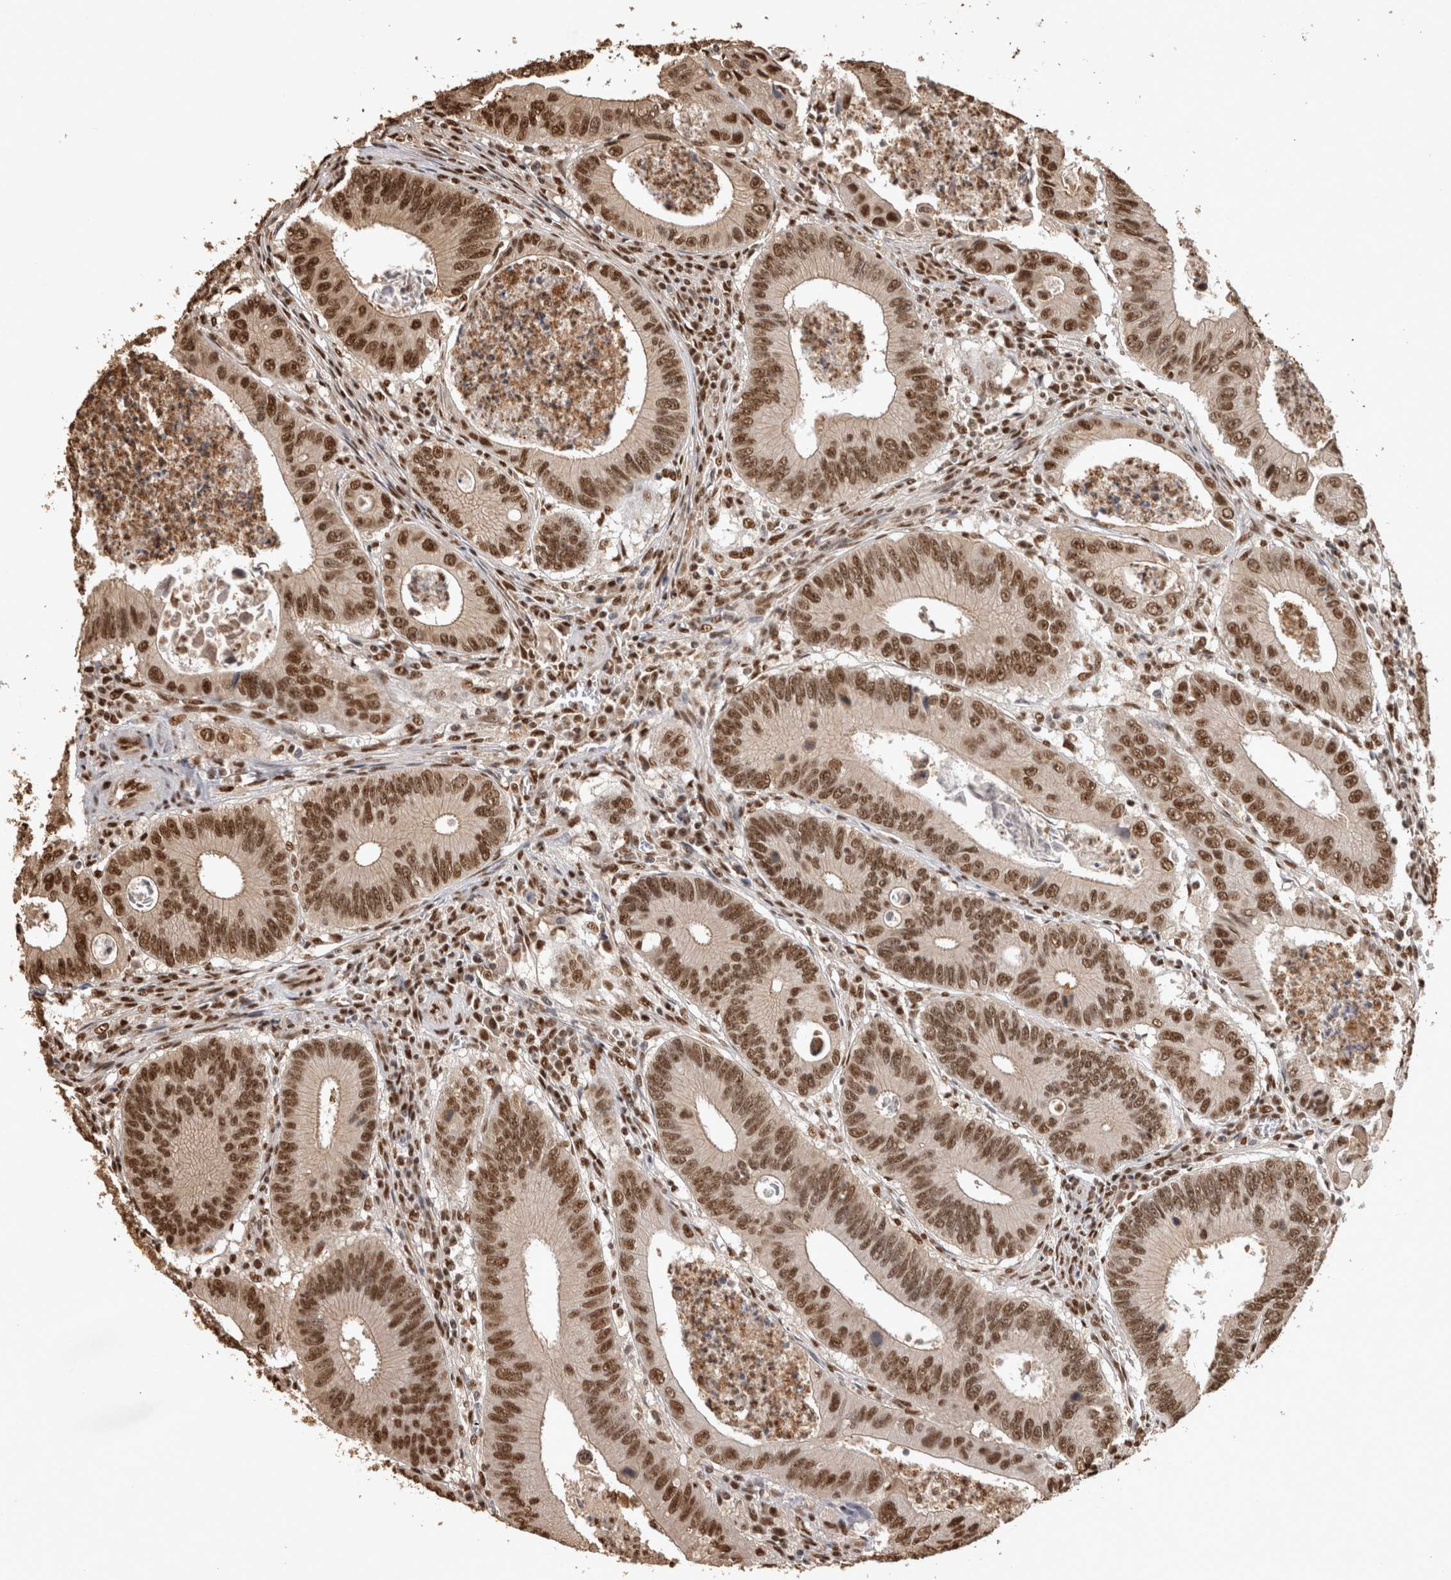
{"staining": {"intensity": "strong", "quantity": ">75%", "location": "nuclear"}, "tissue": "colorectal cancer", "cell_type": "Tumor cells", "image_type": "cancer", "snomed": [{"axis": "morphology", "description": "Inflammation, NOS"}, {"axis": "morphology", "description": "Adenocarcinoma, NOS"}, {"axis": "topography", "description": "Colon"}], "caption": "Colorectal cancer (adenocarcinoma) tissue demonstrates strong nuclear expression in approximately >75% of tumor cells, visualized by immunohistochemistry.", "gene": "RAD50", "patient": {"sex": "male", "age": 72}}